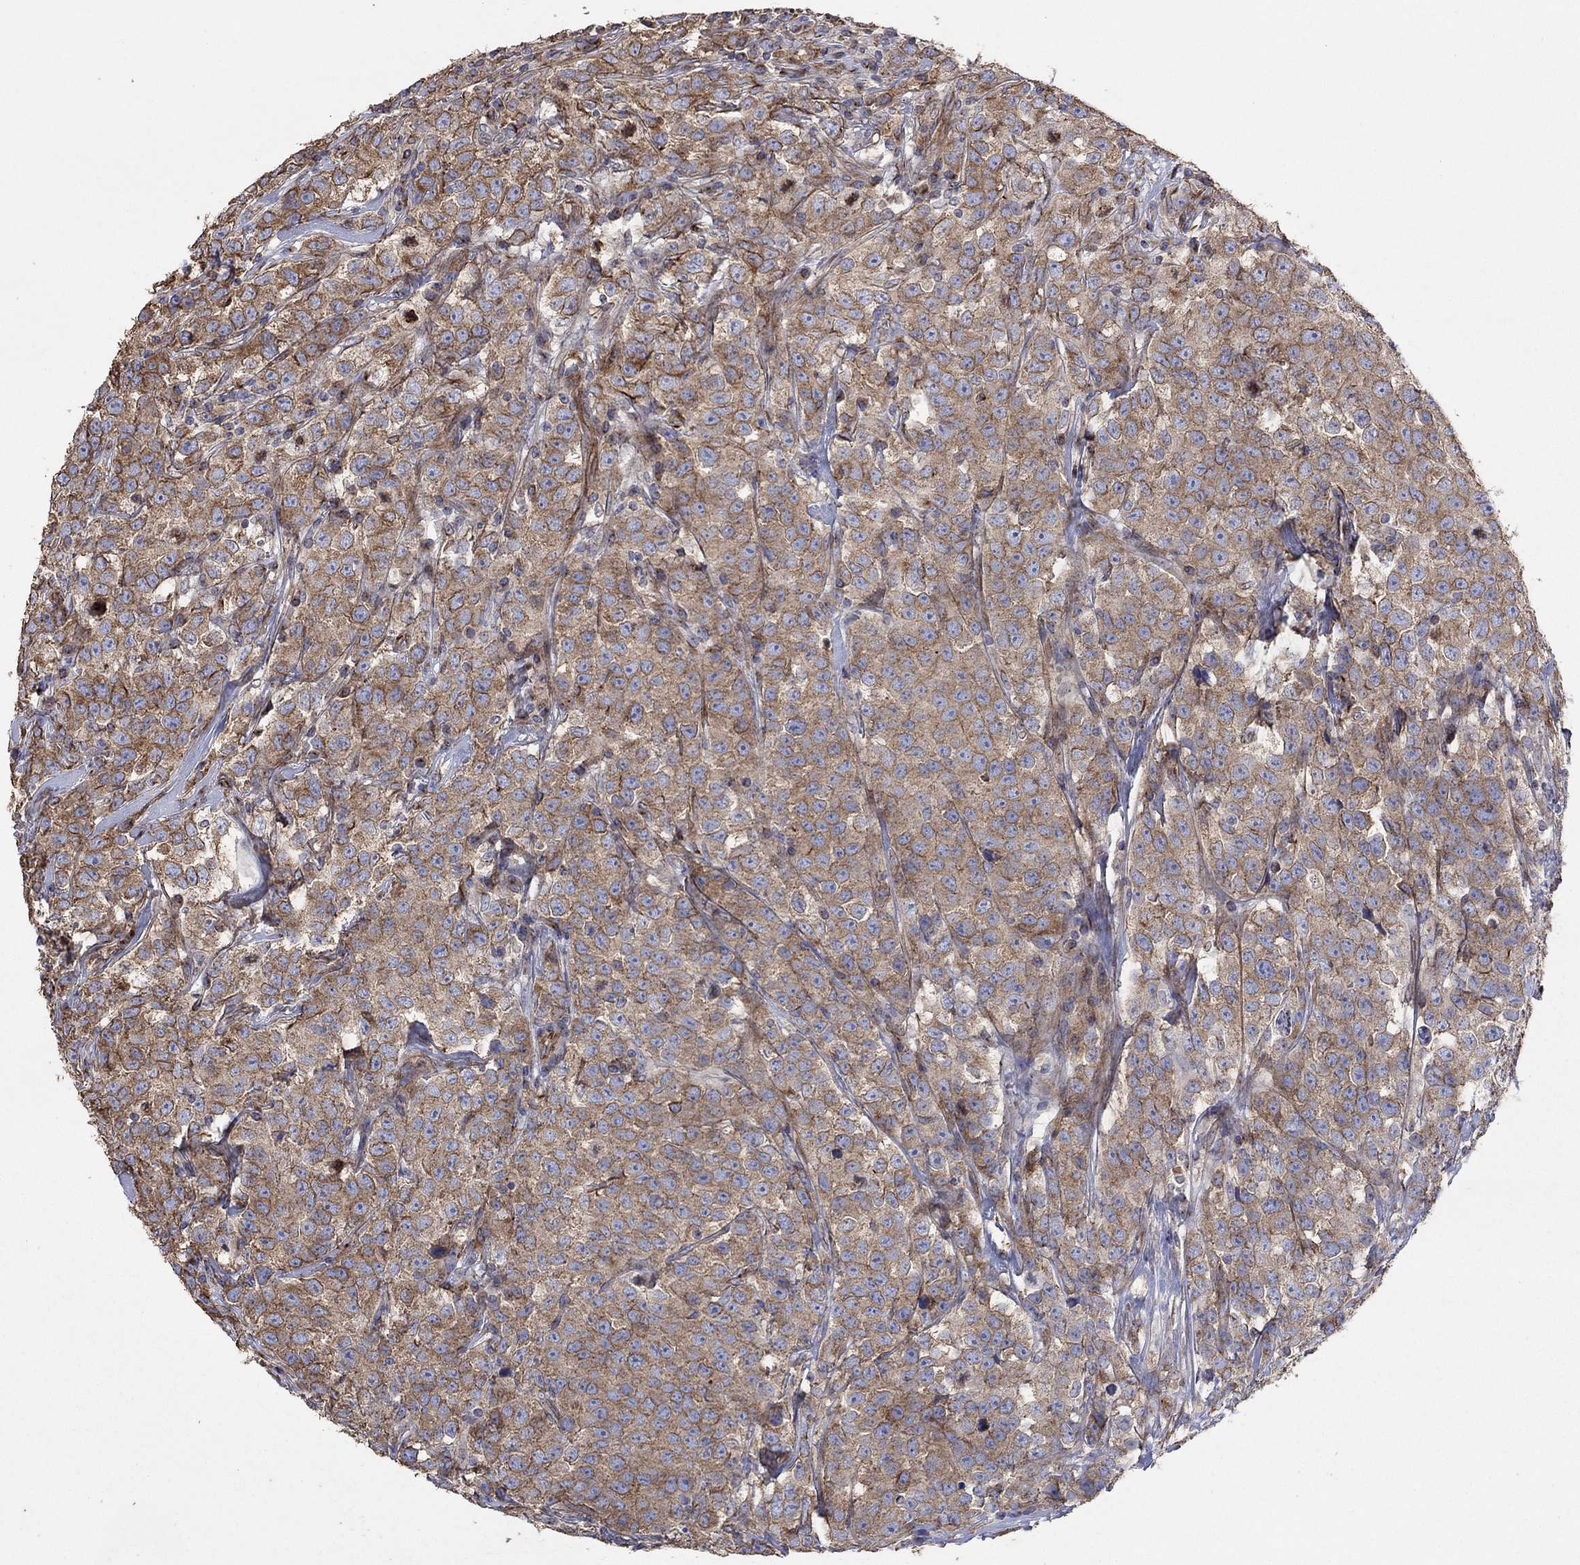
{"staining": {"intensity": "moderate", "quantity": "25%-75%", "location": "cytoplasmic/membranous"}, "tissue": "testis cancer", "cell_type": "Tumor cells", "image_type": "cancer", "snomed": [{"axis": "morphology", "description": "Seminoma, NOS"}, {"axis": "topography", "description": "Testis"}], "caption": "High-magnification brightfield microscopy of seminoma (testis) stained with DAB (brown) and counterstained with hematoxylin (blue). tumor cells exhibit moderate cytoplasmic/membranous expression is seen in about25%-75% of cells. (Stains: DAB (3,3'-diaminobenzidine) in brown, nuclei in blue, Microscopy: brightfield microscopy at high magnification).", "gene": "TPRN", "patient": {"sex": "male", "age": 59}}